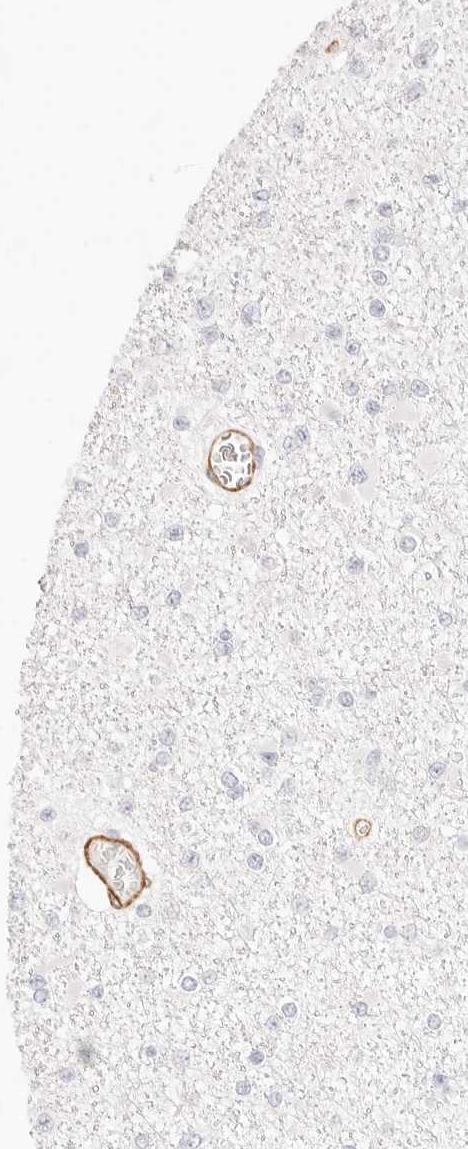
{"staining": {"intensity": "negative", "quantity": "none", "location": "none"}, "tissue": "glioma", "cell_type": "Tumor cells", "image_type": "cancer", "snomed": [{"axis": "morphology", "description": "Glioma, malignant, Low grade"}, {"axis": "topography", "description": "Brain"}], "caption": "This is a histopathology image of IHC staining of low-grade glioma (malignant), which shows no staining in tumor cells.", "gene": "NUS1", "patient": {"sex": "female", "age": 22}}